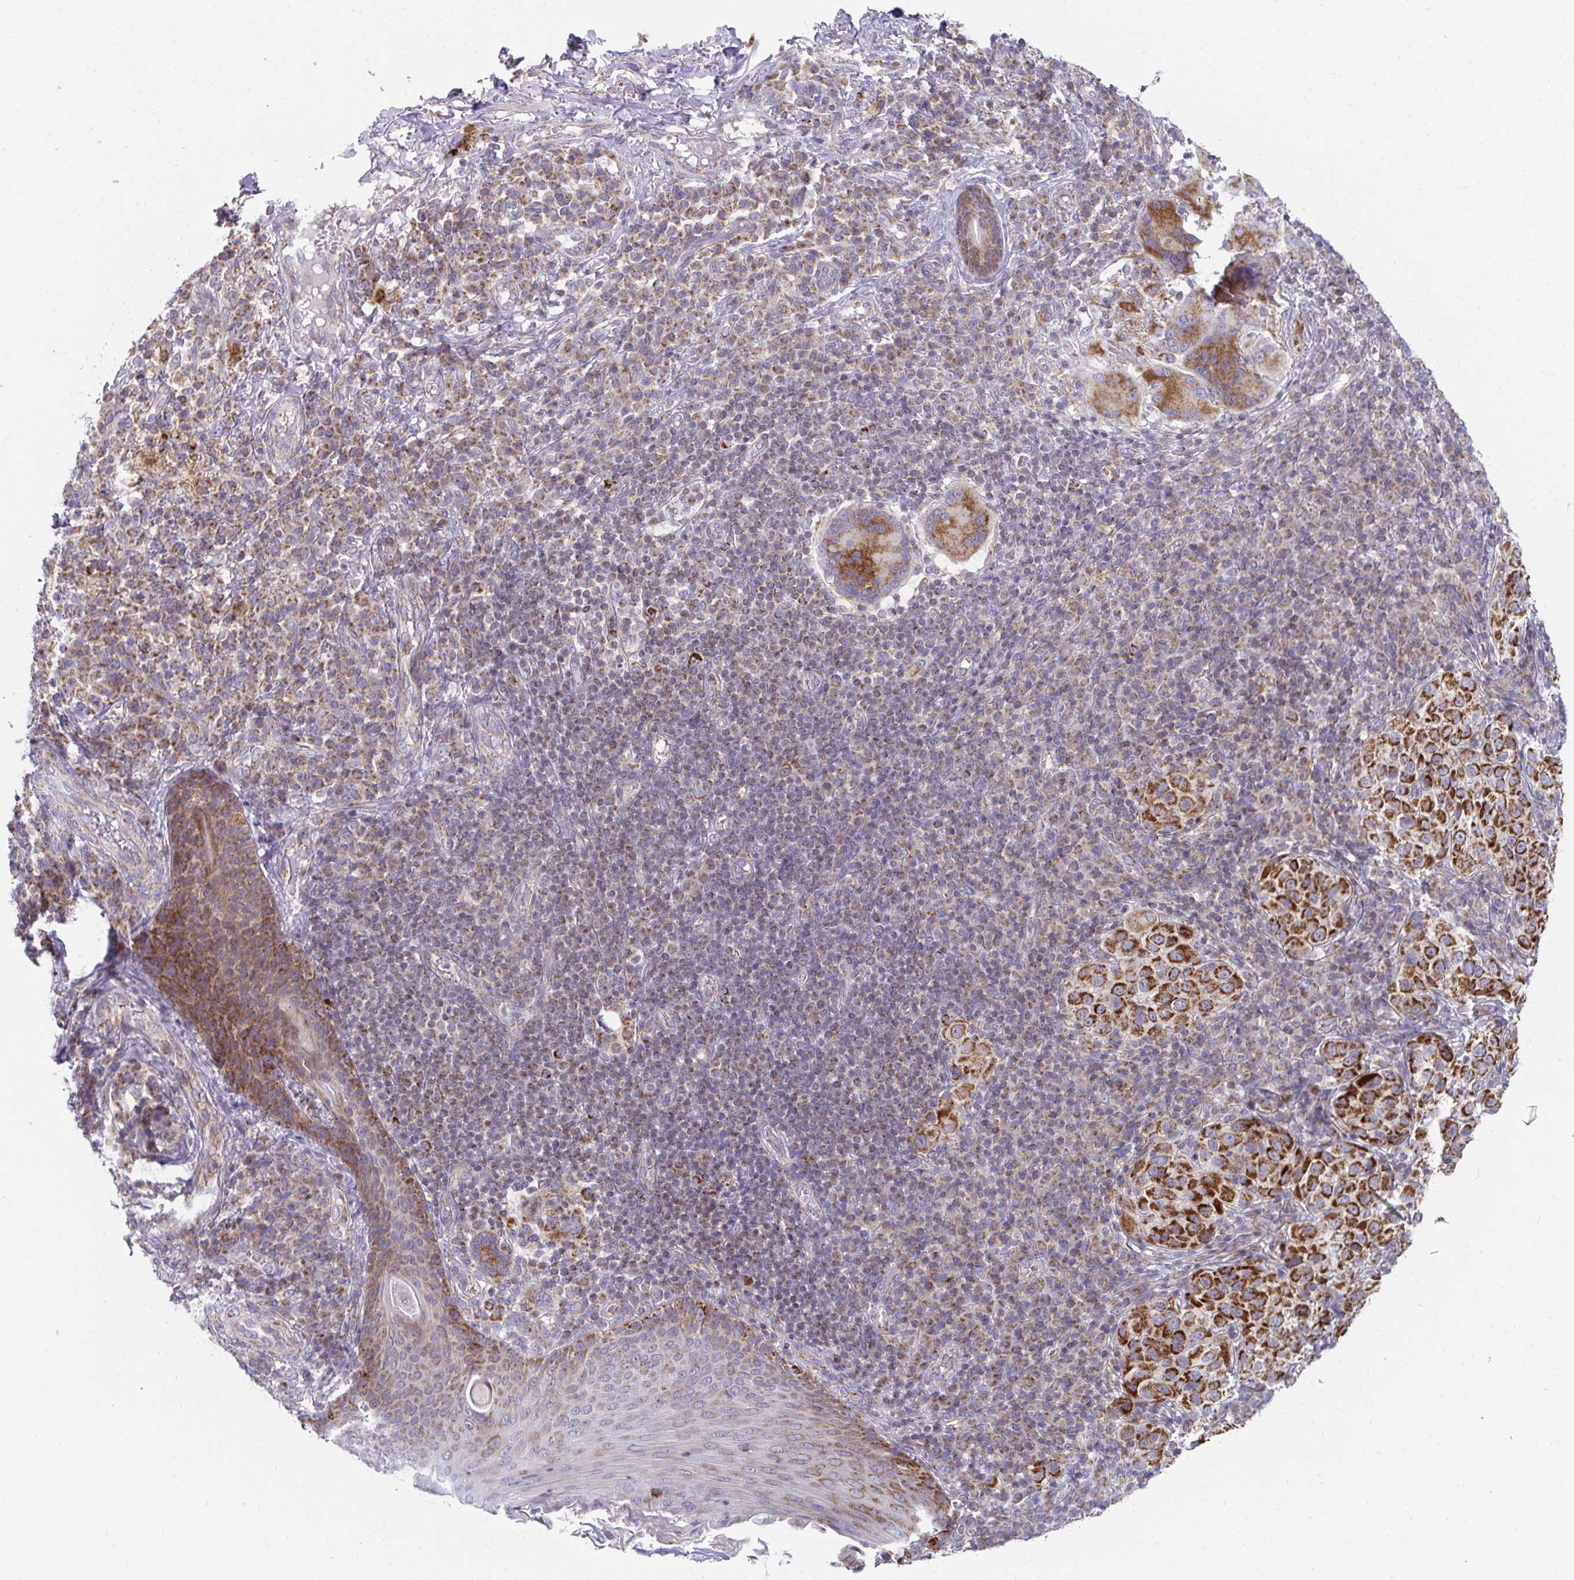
{"staining": {"intensity": "strong", "quantity": ">75%", "location": "cytoplasmic/membranous"}, "tissue": "melanoma", "cell_type": "Tumor cells", "image_type": "cancer", "snomed": [{"axis": "morphology", "description": "Malignant melanoma, NOS"}, {"axis": "topography", "description": "Skin"}], "caption": "Immunohistochemical staining of malignant melanoma shows high levels of strong cytoplasmic/membranous positivity in approximately >75% of tumor cells.", "gene": "EXOC5", "patient": {"sex": "male", "age": 38}}